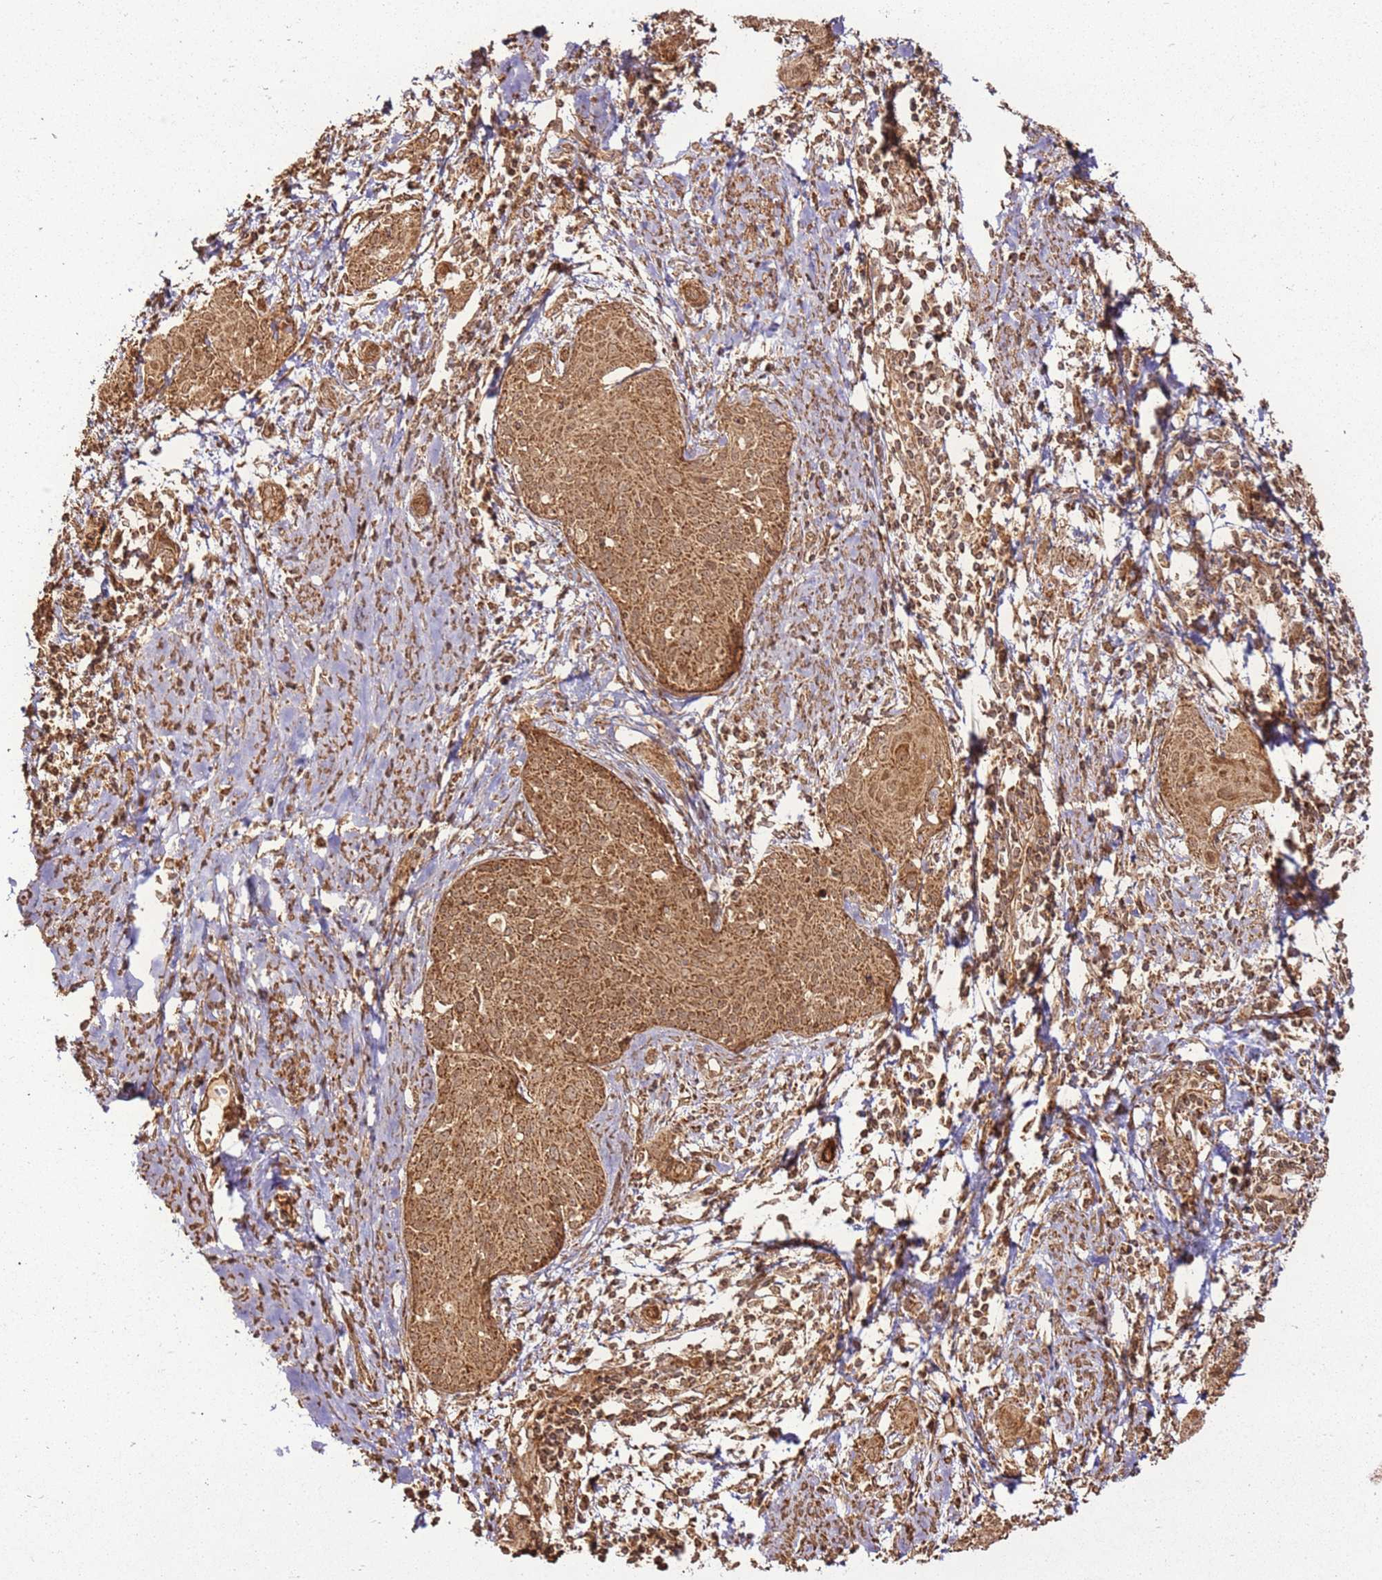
{"staining": {"intensity": "moderate", "quantity": ">75%", "location": "cytoplasmic/membranous,nuclear"}, "tissue": "cervical cancer", "cell_type": "Tumor cells", "image_type": "cancer", "snomed": [{"axis": "morphology", "description": "Squamous cell carcinoma, NOS"}, {"axis": "topography", "description": "Cervix"}], "caption": "This is an image of immunohistochemistry (IHC) staining of cervical cancer (squamous cell carcinoma), which shows moderate staining in the cytoplasmic/membranous and nuclear of tumor cells.", "gene": "MRPS6", "patient": {"sex": "female", "age": 52}}